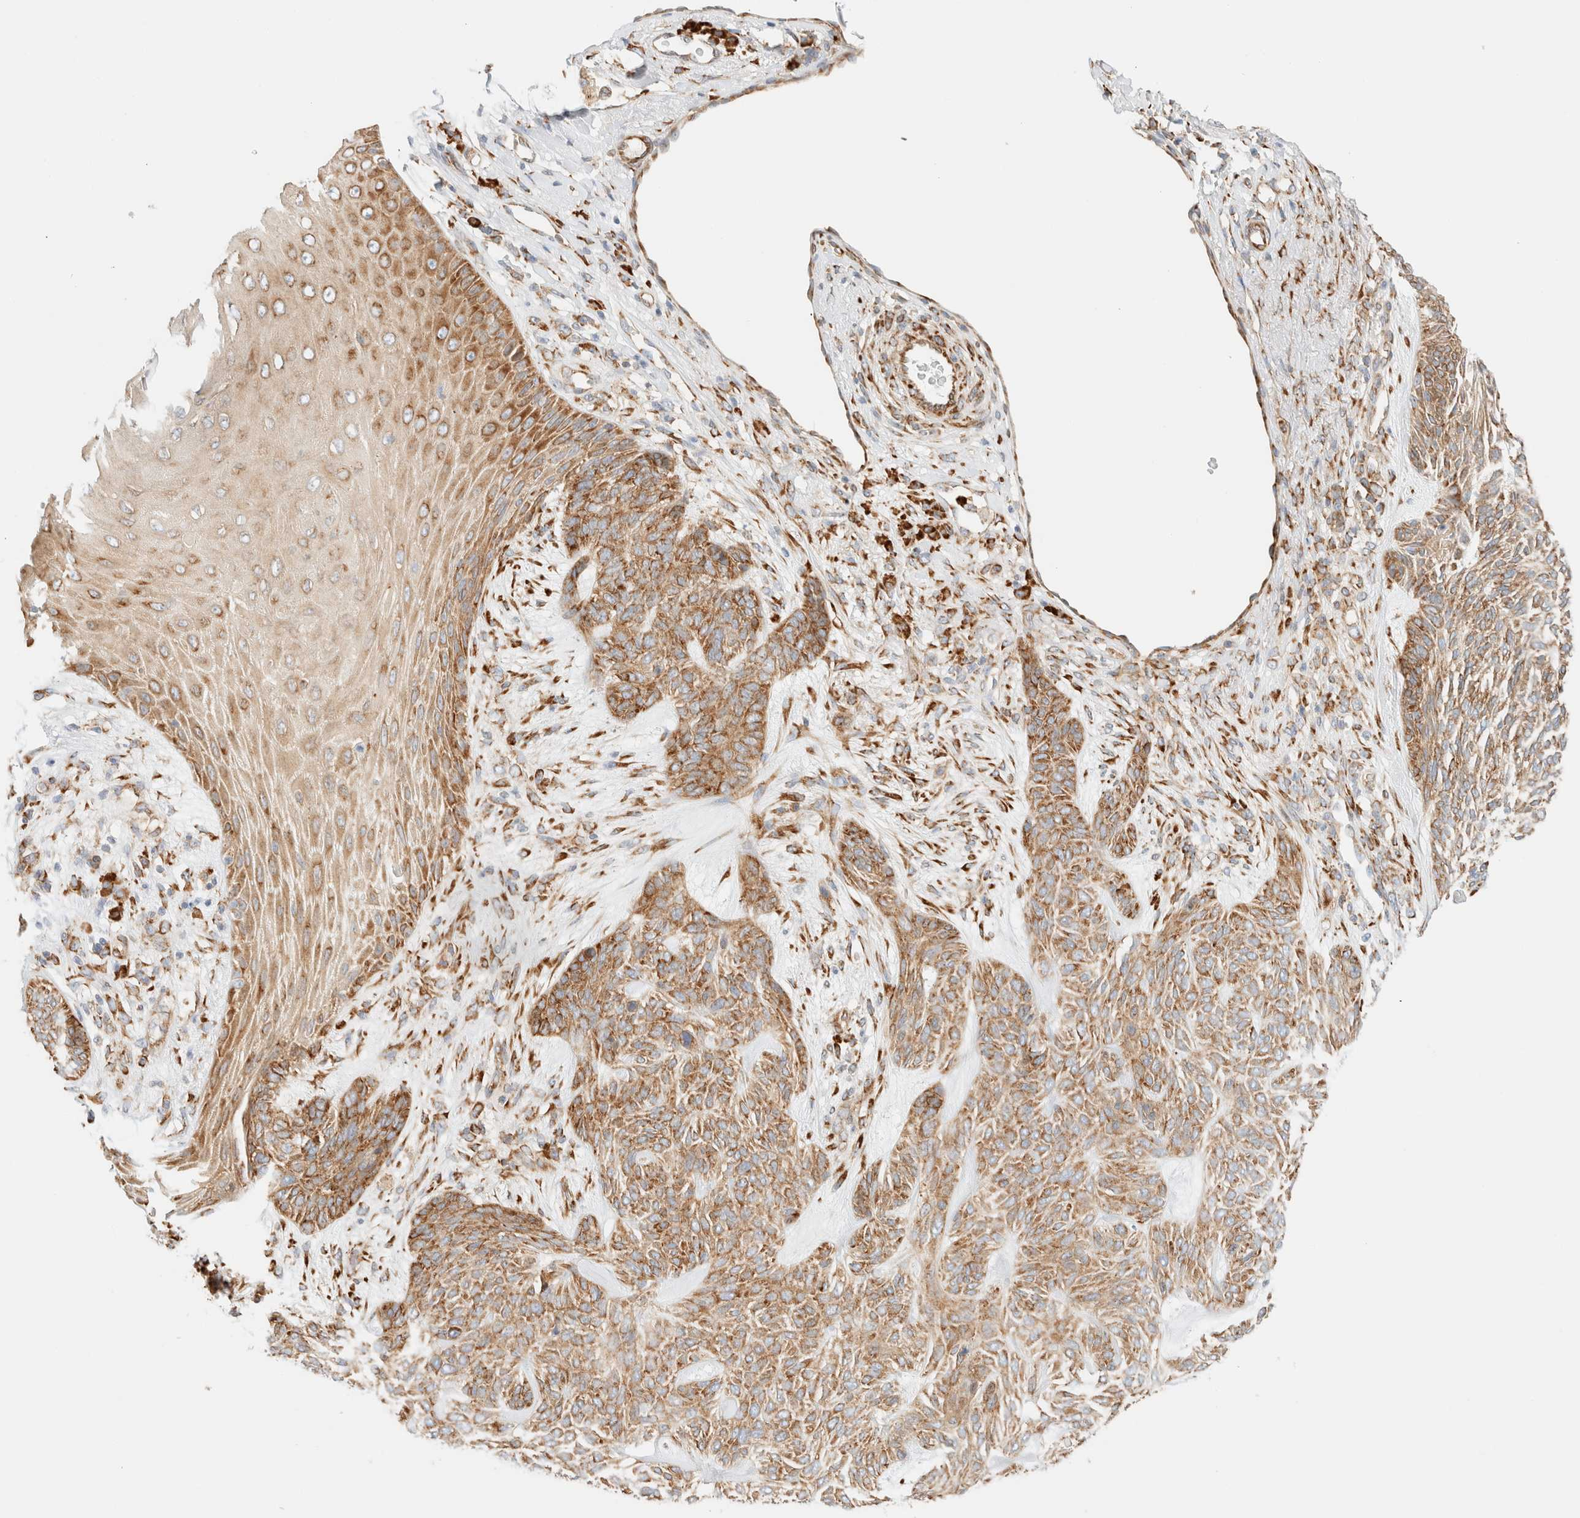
{"staining": {"intensity": "moderate", "quantity": ">75%", "location": "cytoplasmic/membranous"}, "tissue": "skin cancer", "cell_type": "Tumor cells", "image_type": "cancer", "snomed": [{"axis": "morphology", "description": "Basal cell carcinoma"}, {"axis": "topography", "description": "Skin"}], "caption": "IHC of human skin cancer (basal cell carcinoma) reveals medium levels of moderate cytoplasmic/membranous positivity in approximately >75% of tumor cells. The protein of interest is shown in brown color, while the nuclei are stained blue.", "gene": "ZC2HC1A", "patient": {"sex": "male", "age": 55}}